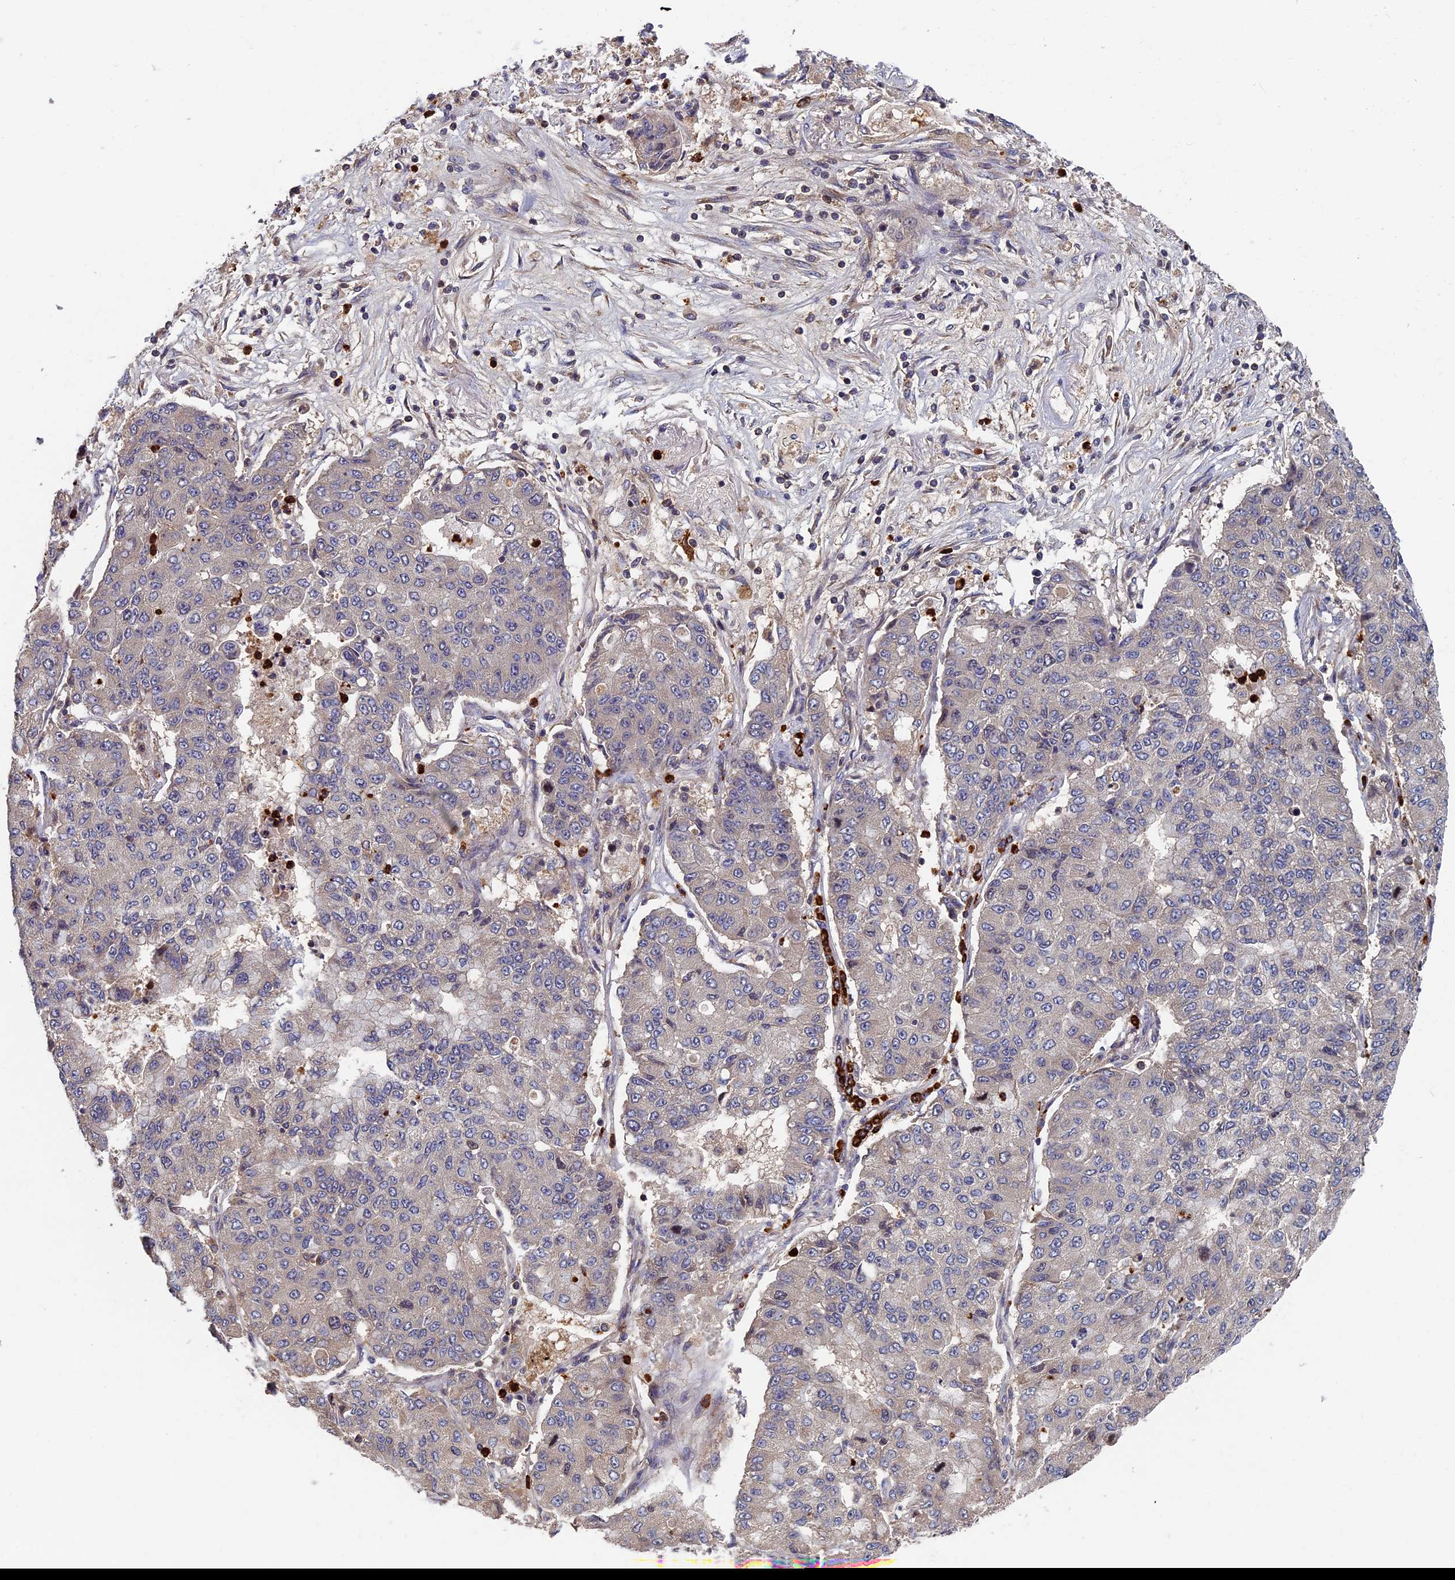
{"staining": {"intensity": "weak", "quantity": "<25%", "location": "cytoplasmic/membranous"}, "tissue": "lung cancer", "cell_type": "Tumor cells", "image_type": "cancer", "snomed": [{"axis": "morphology", "description": "Squamous cell carcinoma, NOS"}, {"axis": "topography", "description": "Lung"}], "caption": "The micrograph reveals no staining of tumor cells in lung cancer. (DAB immunohistochemistry, high magnification).", "gene": "TNK2", "patient": {"sex": "male", "age": 74}}